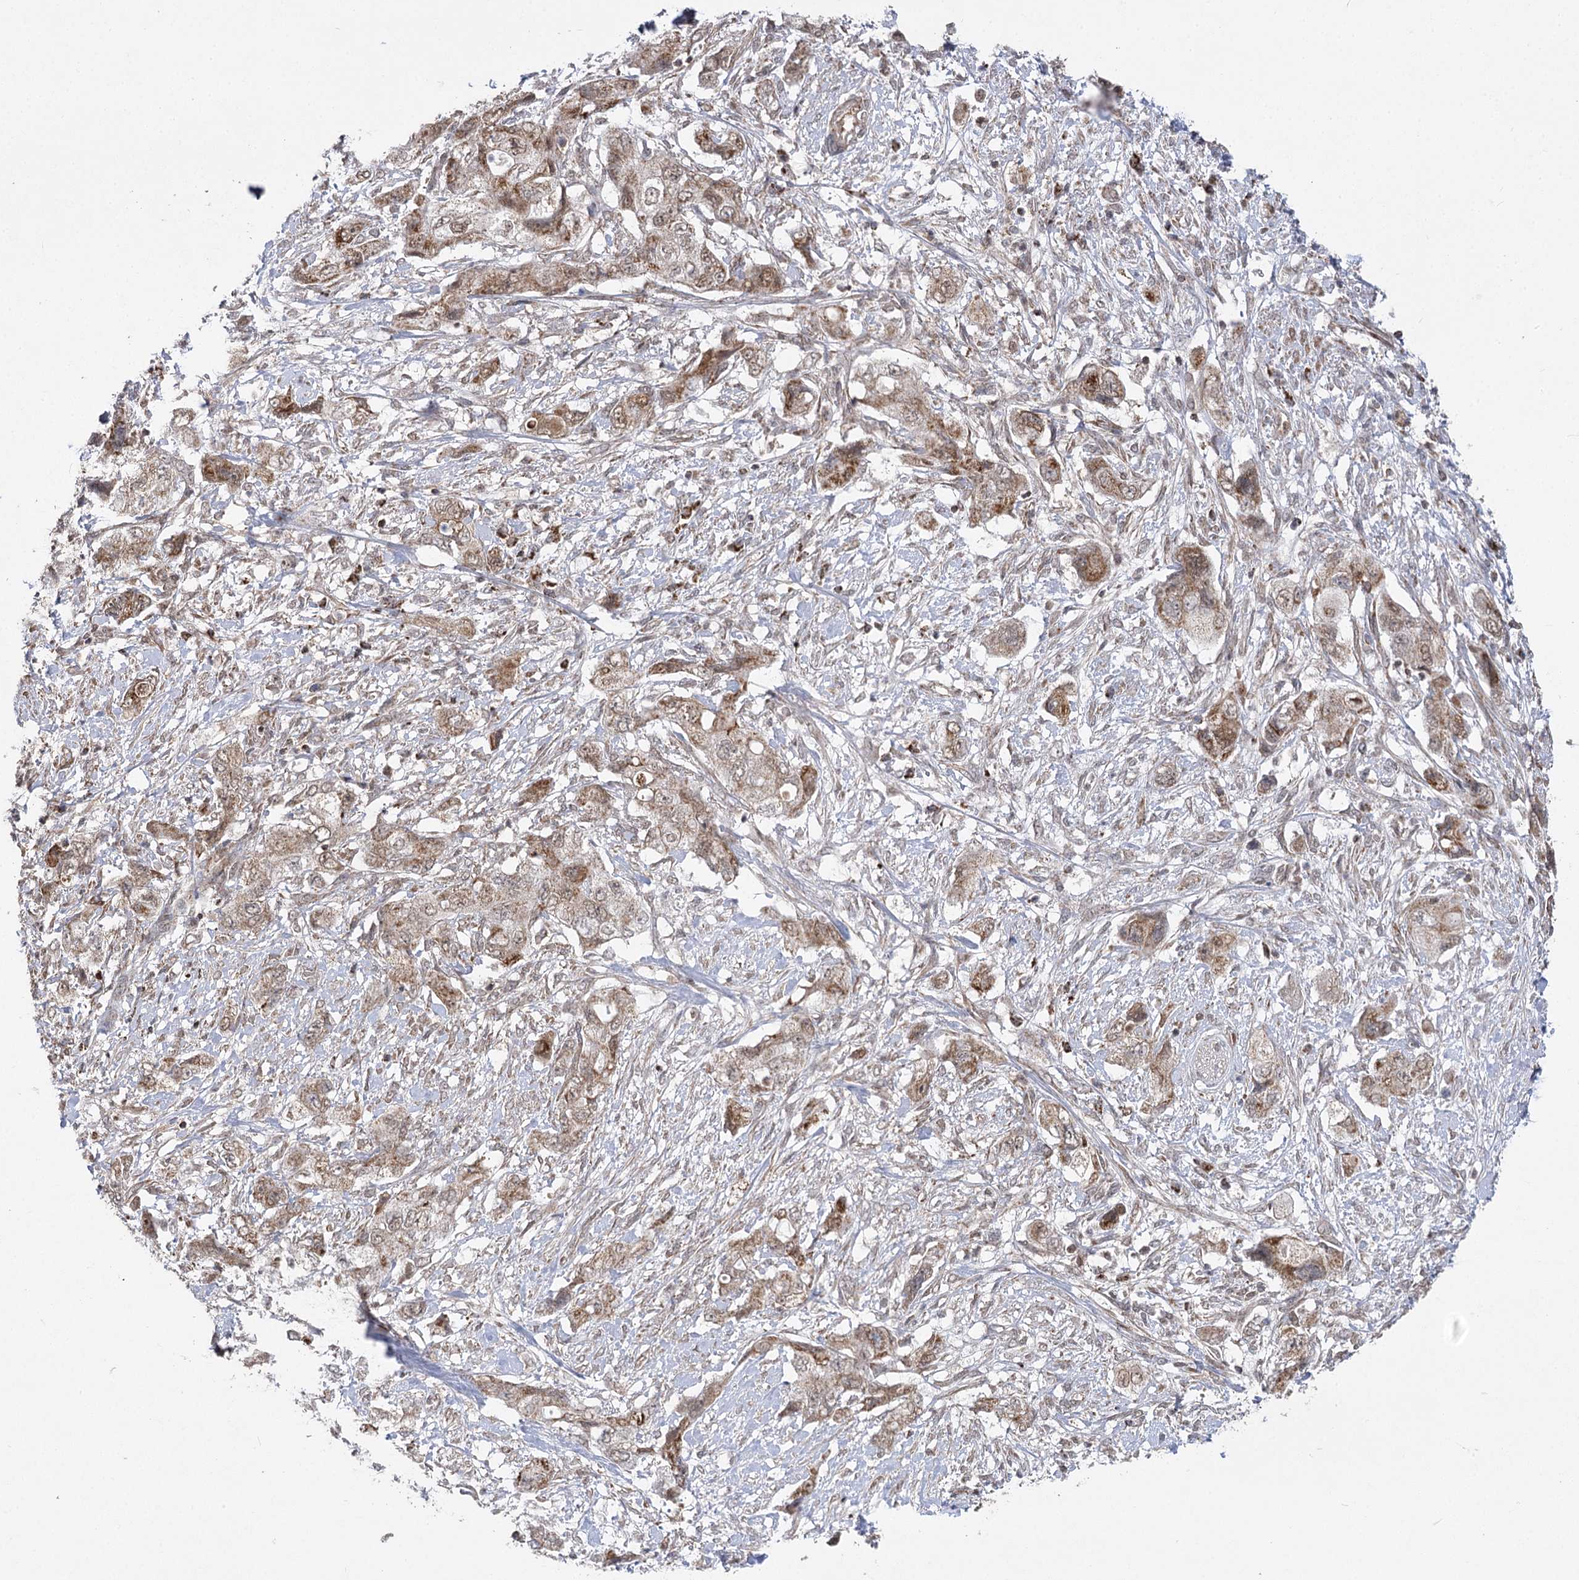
{"staining": {"intensity": "moderate", "quantity": ">75%", "location": "cytoplasmic/membranous,nuclear"}, "tissue": "pancreatic cancer", "cell_type": "Tumor cells", "image_type": "cancer", "snomed": [{"axis": "morphology", "description": "Adenocarcinoma, NOS"}, {"axis": "topography", "description": "Pancreas"}], "caption": "Moderate cytoplasmic/membranous and nuclear positivity is appreciated in approximately >75% of tumor cells in pancreatic cancer (adenocarcinoma). Immunohistochemistry (ihc) stains the protein in brown and the nuclei are stained blue.", "gene": "SLC4A1AP", "patient": {"sex": "female", "age": 73}}